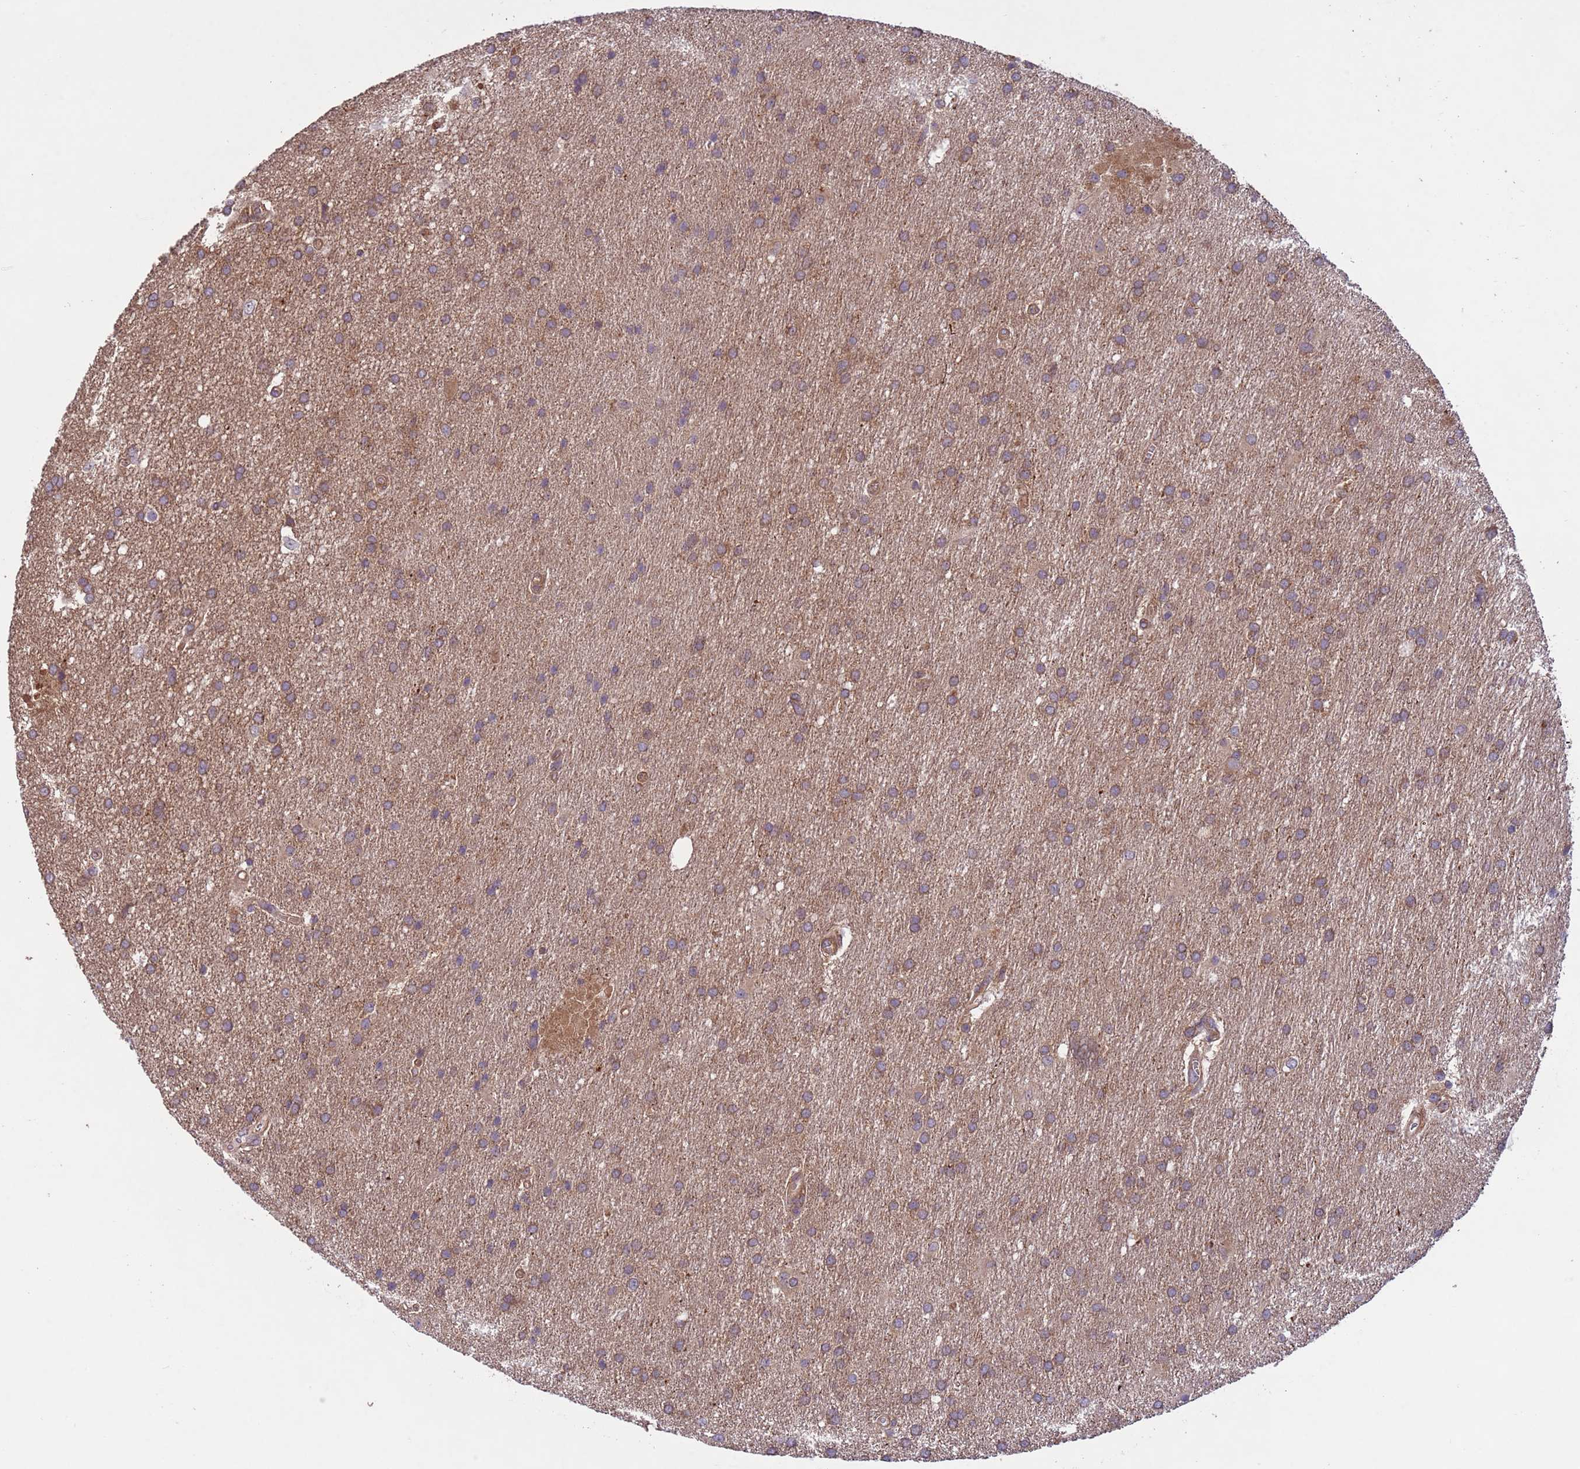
{"staining": {"intensity": "moderate", "quantity": ">75%", "location": "cytoplasmic/membranous"}, "tissue": "glioma", "cell_type": "Tumor cells", "image_type": "cancer", "snomed": [{"axis": "morphology", "description": "Glioma, malignant, Low grade"}, {"axis": "topography", "description": "Brain"}], "caption": "Immunohistochemistry (DAB) staining of glioma exhibits moderate cytoplasmic/membranous protein positivity in approximately >75% of tumor cells. Immunohistochemistry stains the protein of interest in brown and the nuclei are stained blue.", "gene": "RAB10", "patient": {"sex": "male", "age": 66}}